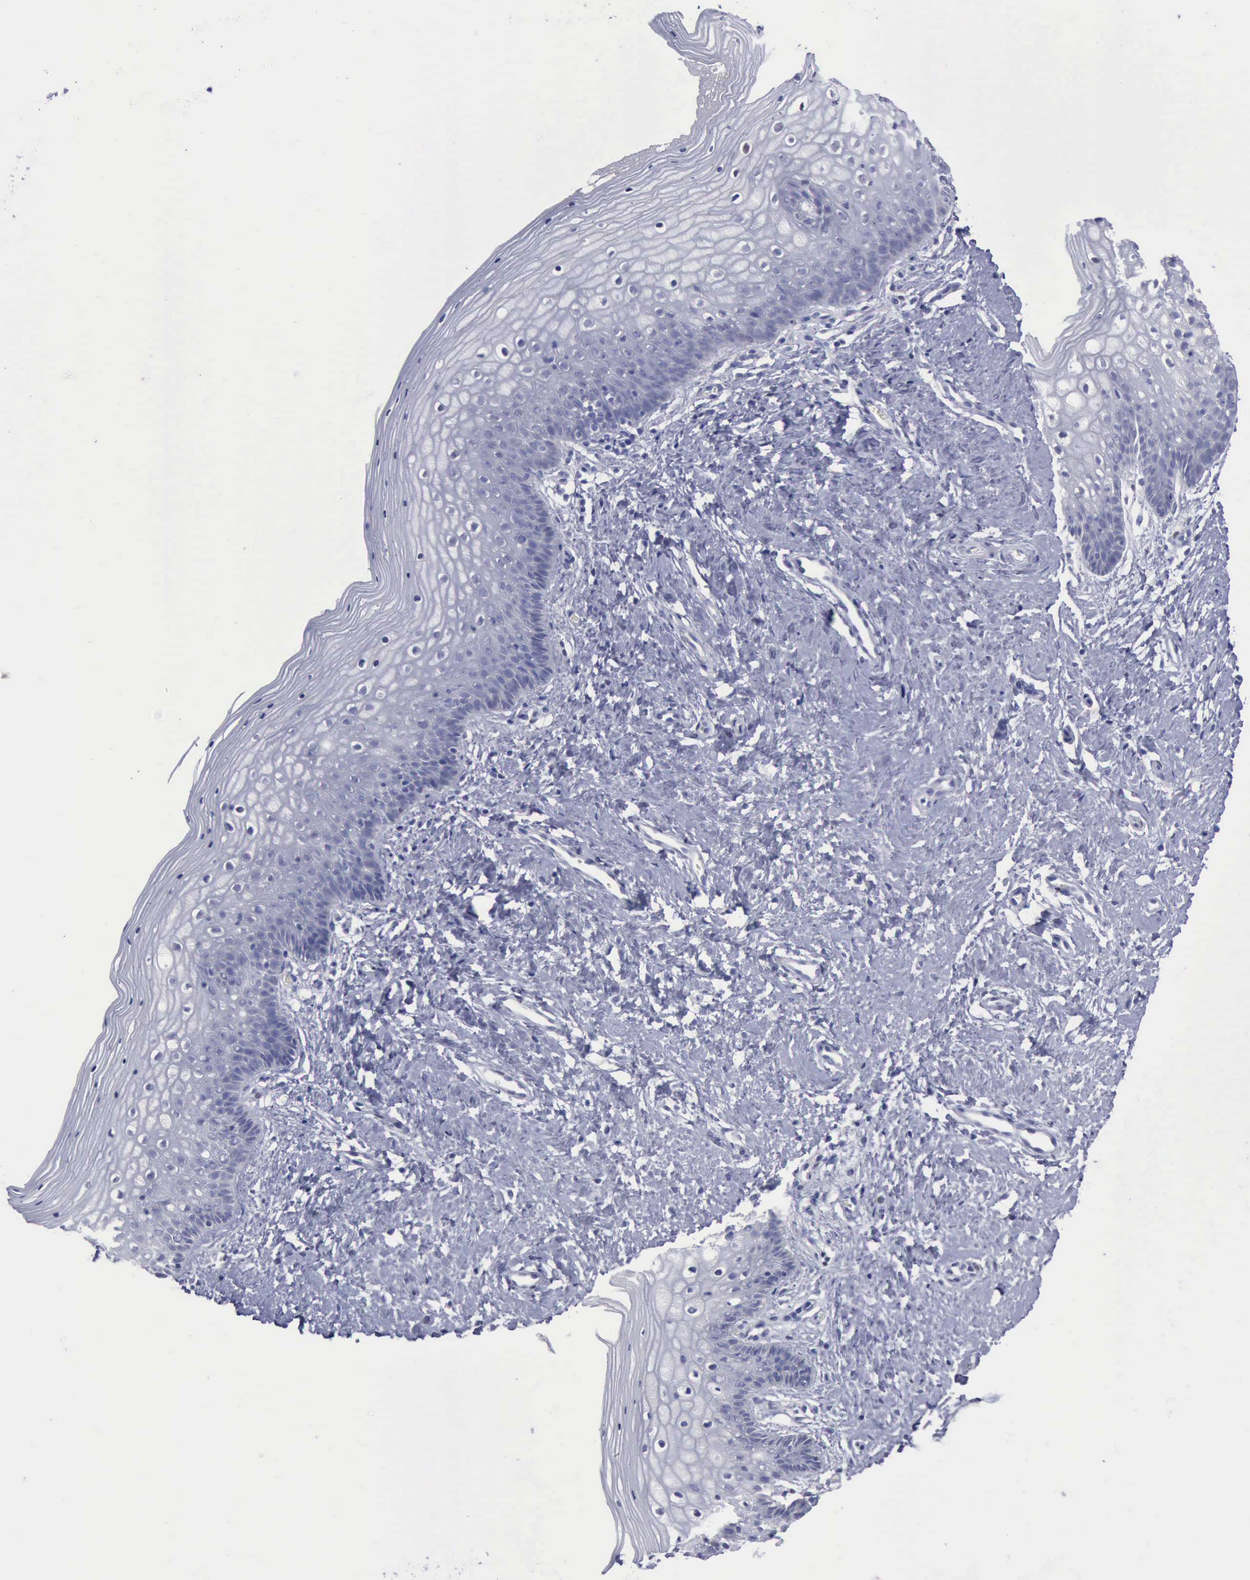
{"staining": {"intensity": "negative", "quantity": "none", "location": "none"}, "tissue": "vagina", "cell_type": "Squamous epithelial cells", "image_type": "normal", "snomed": [{"axis": "morphology", "description": "Normal tissue, NOS"}, {"axis": "topography", "description": "Vagina"}], "caption": "DAB (3,3'-diaminobenzidine) immunohistochemical staining of normal vagina displays no significant staining in squamous epithelial cells.", "gene": "SATB2", "patient": {"sex": "female", "age": 46}}